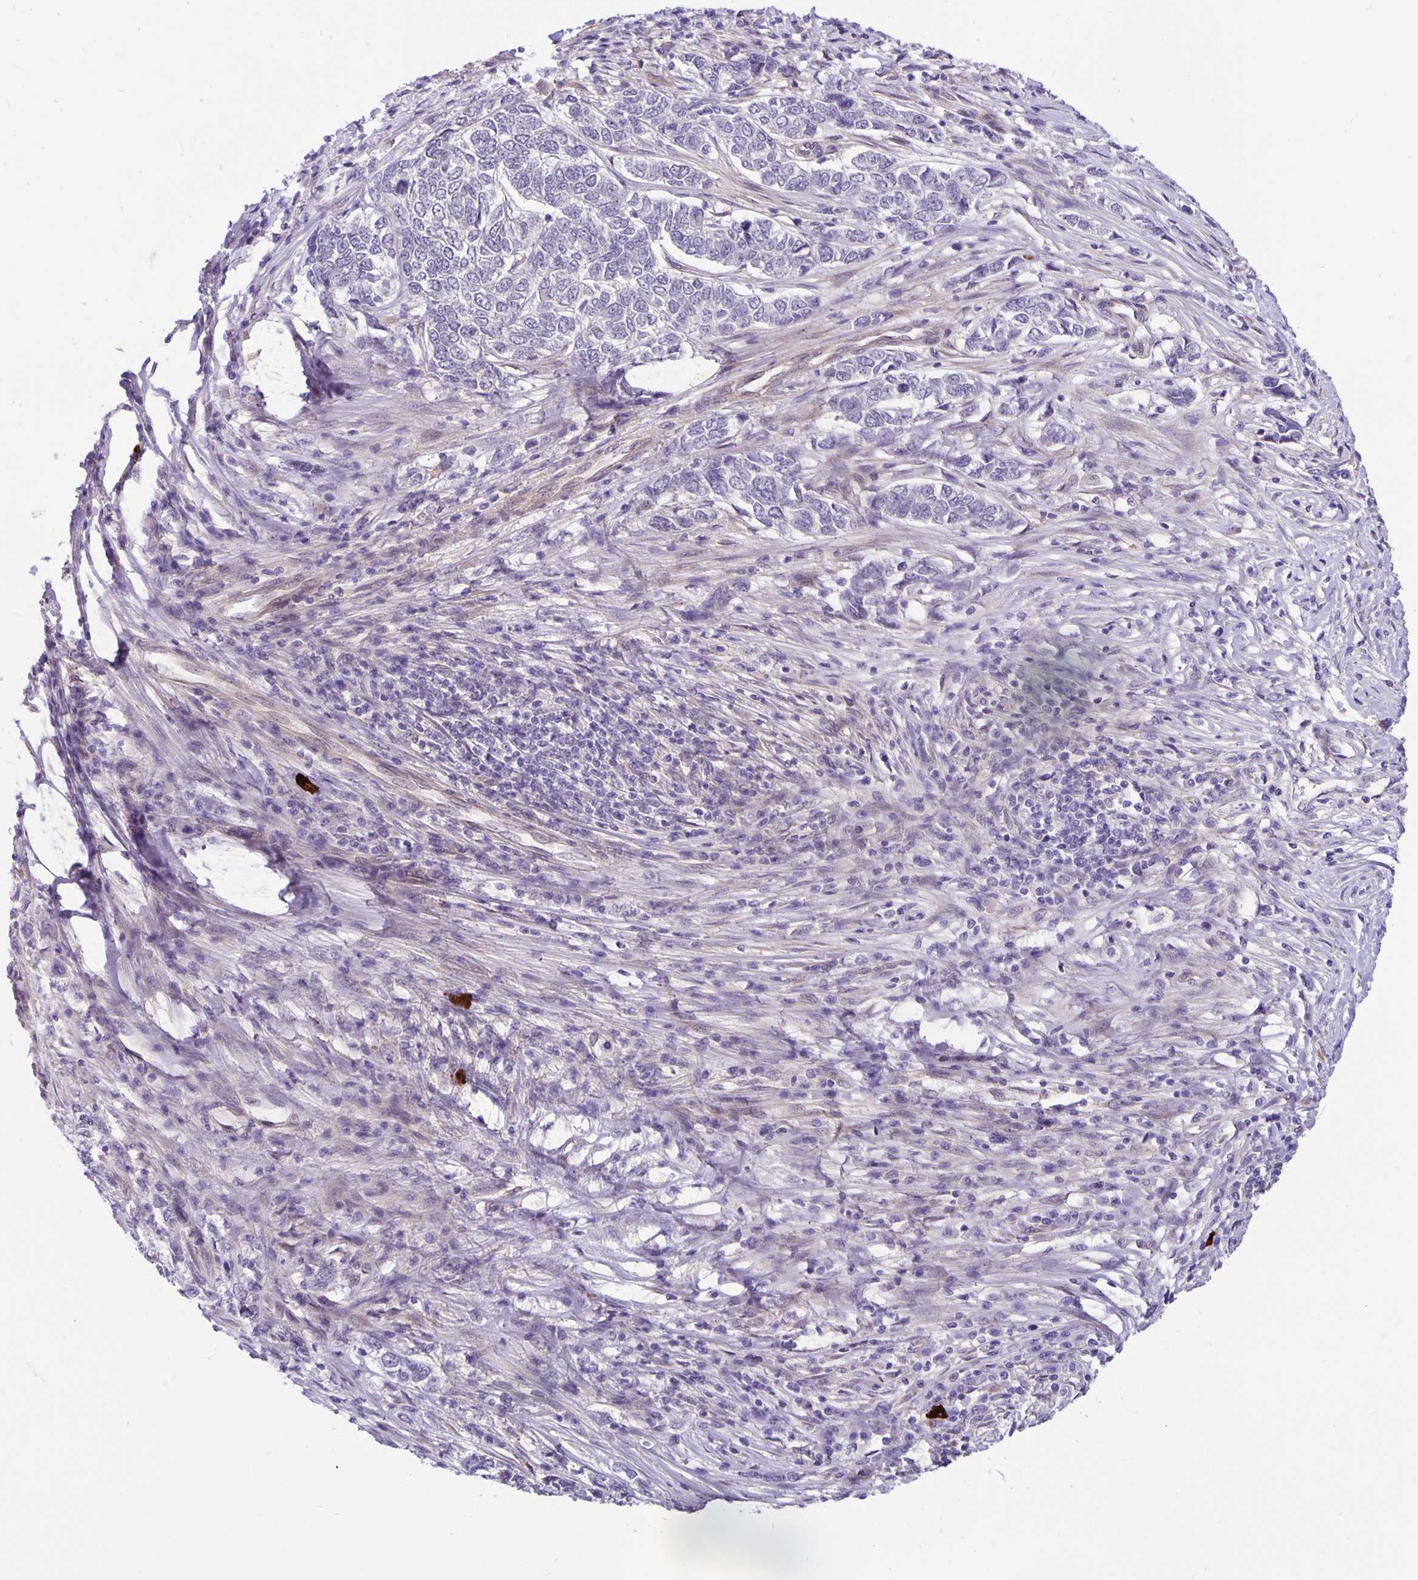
{"staining": {"intensity": "negative", "quantity": "none", "location": "none"}, "tissue": "skin cancer", "cell_type": "Tumor cells", "image_type": "cancer", "snomed": [{"axis": "morphology", "description": "Basal cell carcinoma"}, {"axis": "topography", "description": "Skin"}], "caption": "This is an immunohistochemistry histopathology image of skin cancer (basal cell carcinoma). There is no positivity in tumor cells.", "gene": "TAX1BP3", "patient": {"sex": "female", "age": 65}}